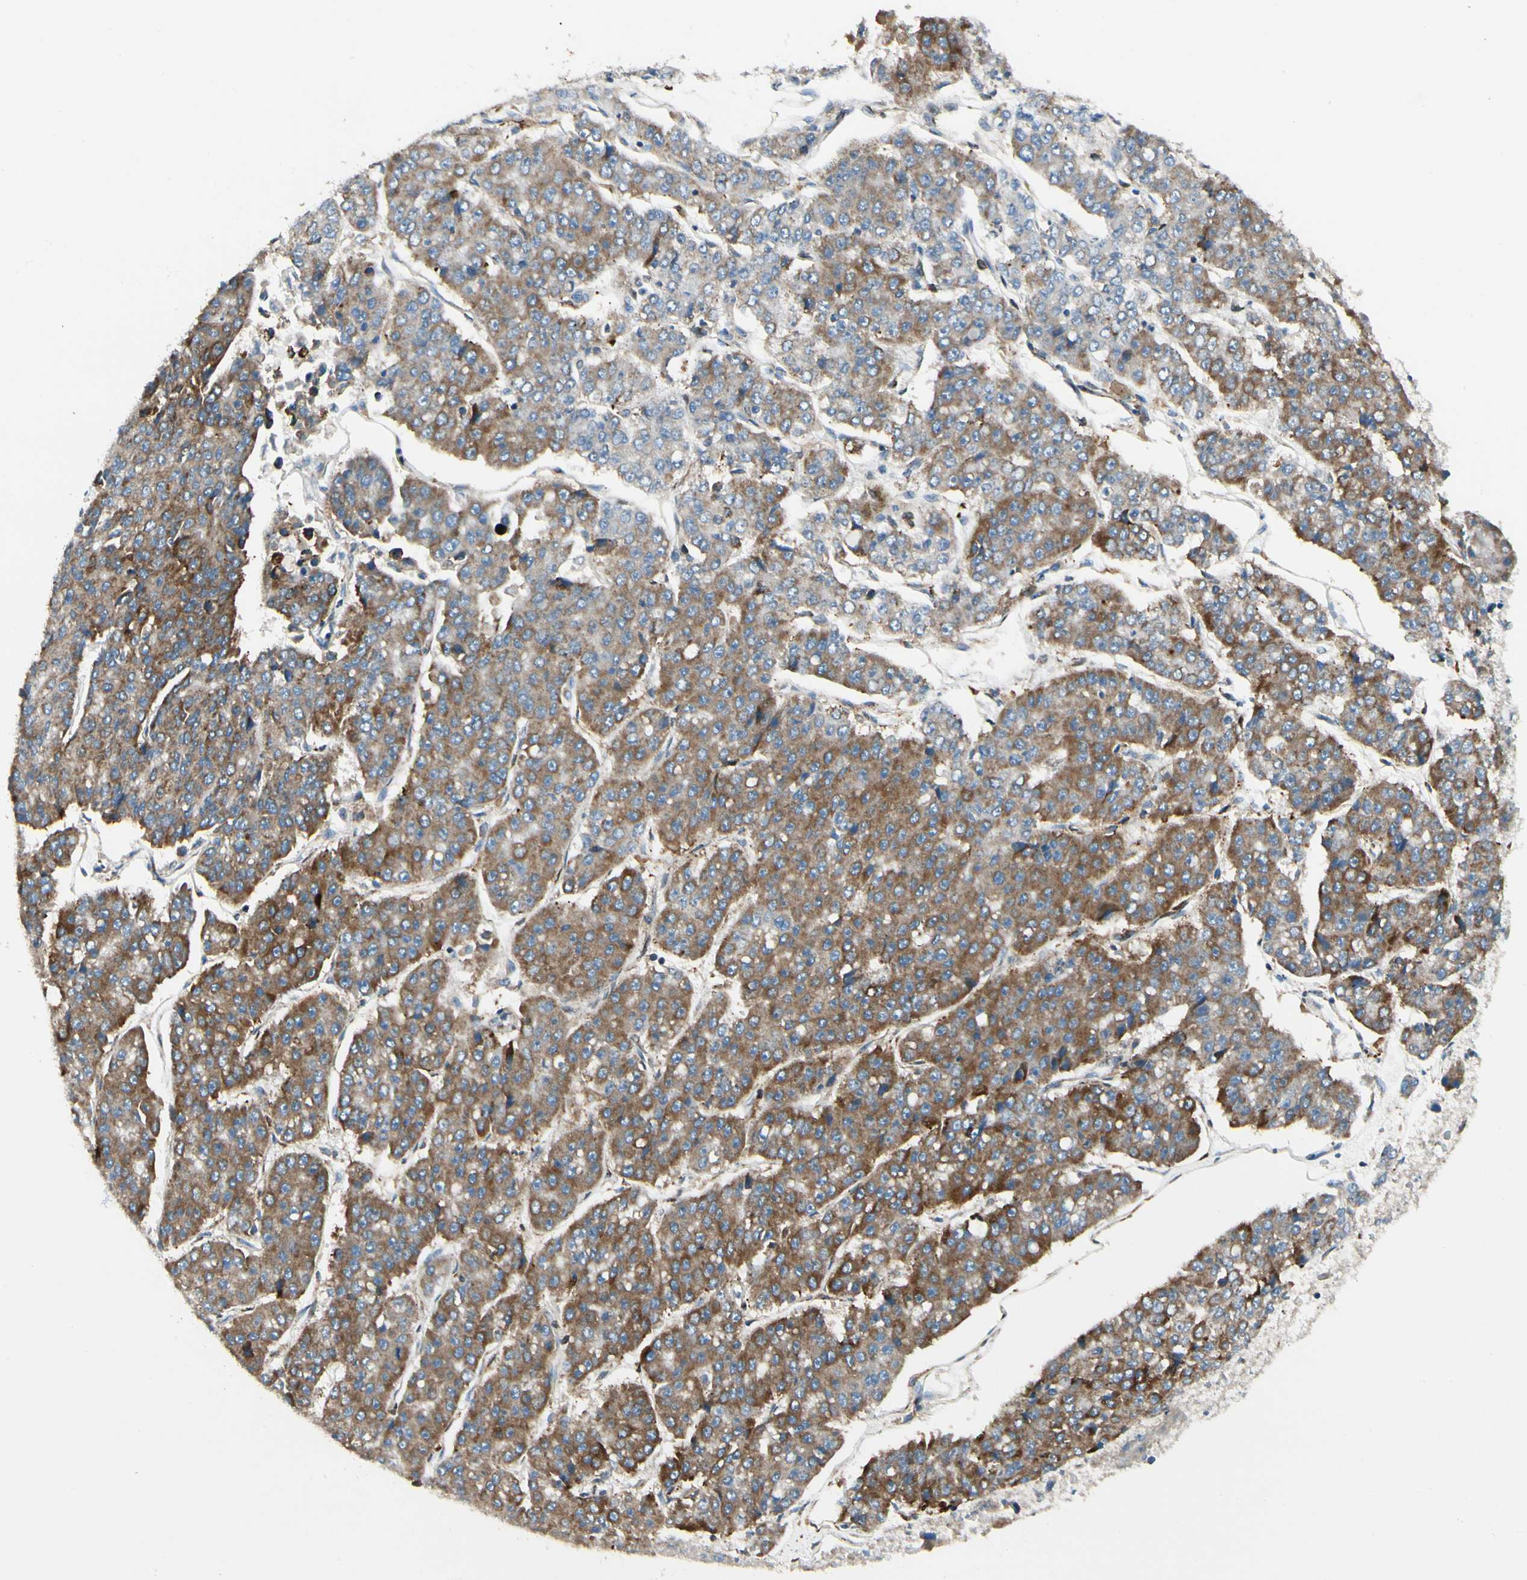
{"staining": {"intensity": "moderate", "quantity": ">75%", "location": "cytoplasmic/membranous"}, "tissue": "pancreatic cancer", "cell_type": "Tumor cells", "image_type": "cancer", "snomed": [{"axis": "morphology", "description": "Adenocarcinoma, NOS"}, {"axis": "topography", "description": "Pancreas"}], "caption": "About >75% of tumor cells in adenocarcinoma (pancreatic) display moderate cytoplasmic/membranous protein staining as visualized by brown immunohistochemical staining.", "gene": "MRPL9", "patient": {"sex": "male", "age": 50}}